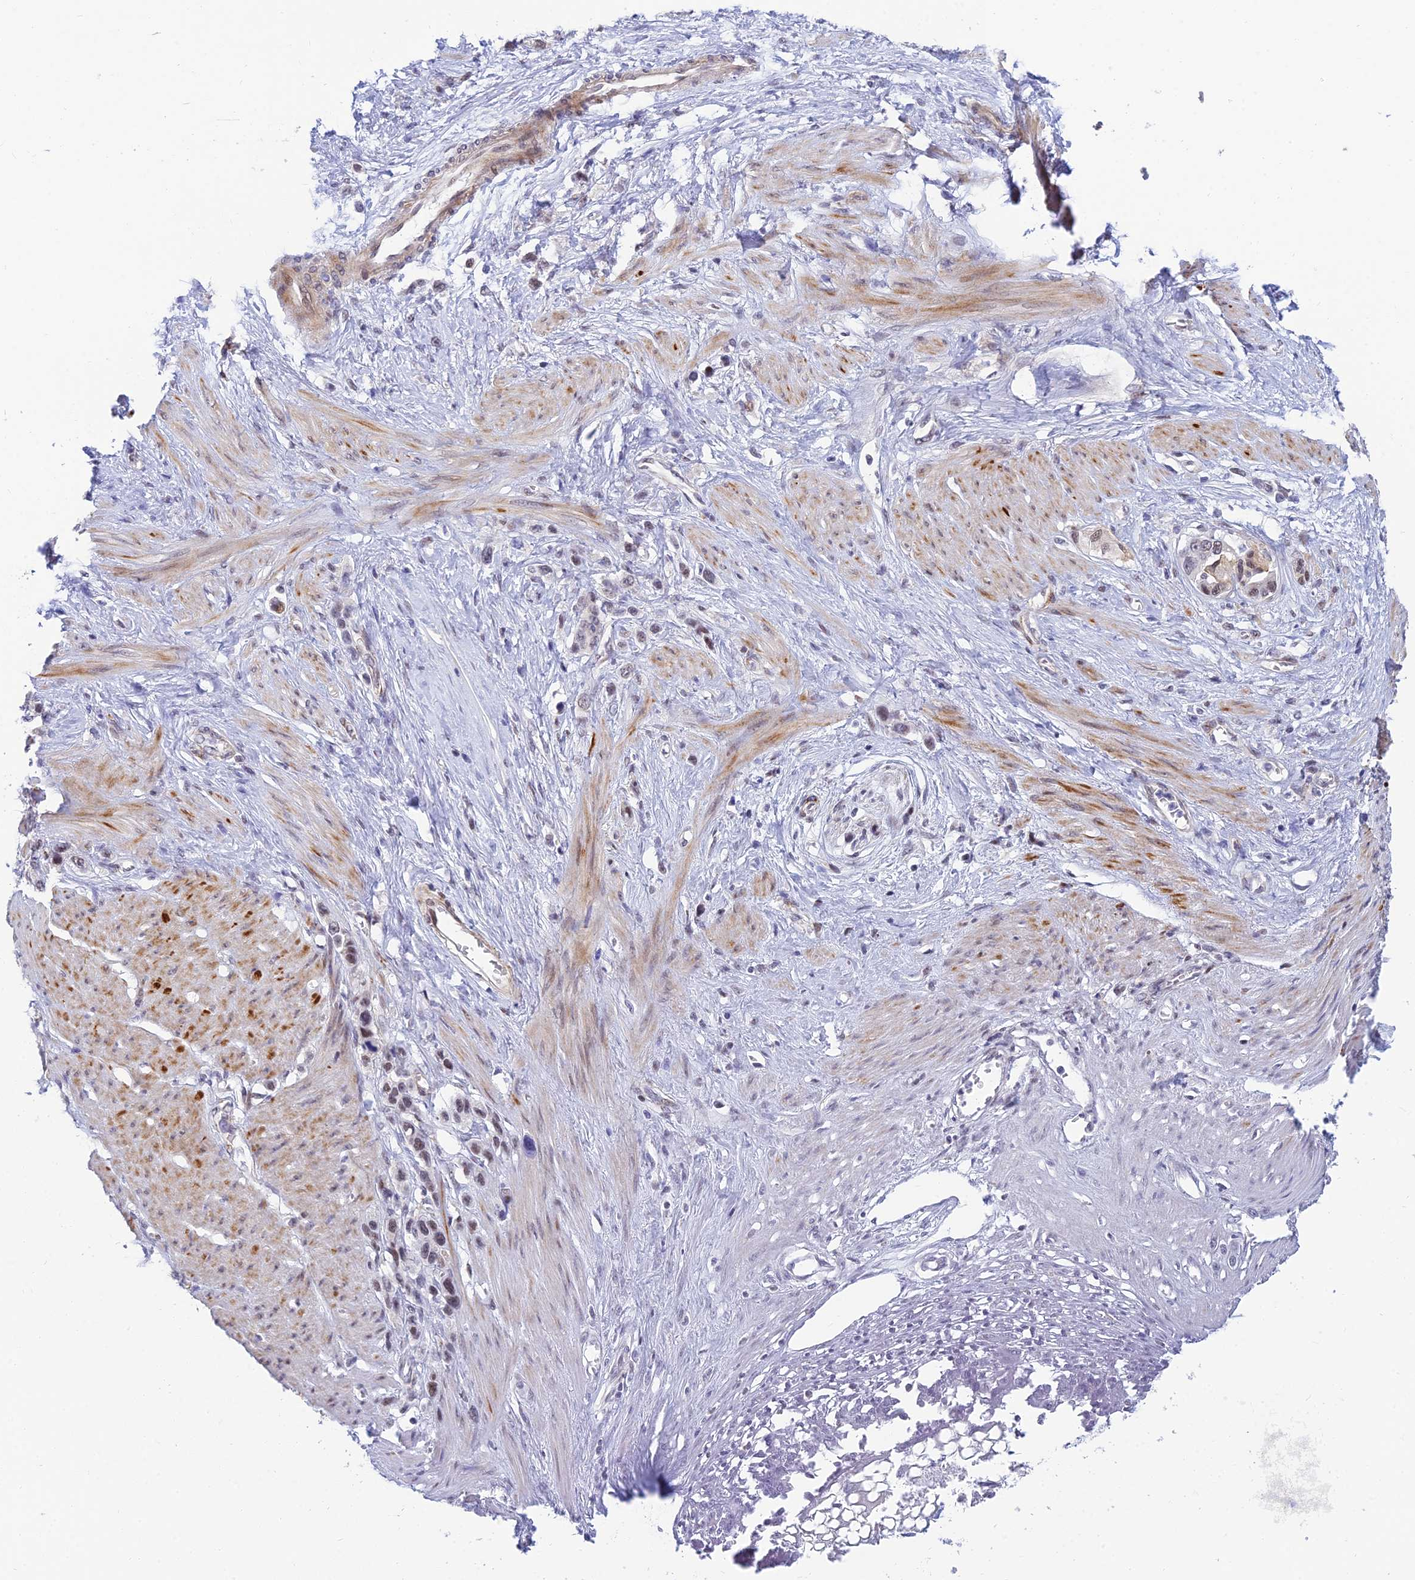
{"staining": {"intensity": "weak", "quantity": ">75%", "location": "nuclear"}, "tissue": "stomach cancer", "cell_type": "Tumor cells", "image_type": "cancer", "snomed": [{"axis": "morphology", "description": "Adenocarcinoma, NOS"}, {"axis": "morphology", "description": "Adenocarcinoma, High grade"}, {"axis": "topography", "description": "Stomach, upper"}, {"axis": "topography", "description": "Stomach, lower"}], "caption": "Protein expression analysis of human stomach cancer (adenocarcinoma (high-grade)) reveals weak nuclear staining in approximately >75% of tumor cells.", "gene": "CLK4", "patient": {"sex": "female", "age": 65}}